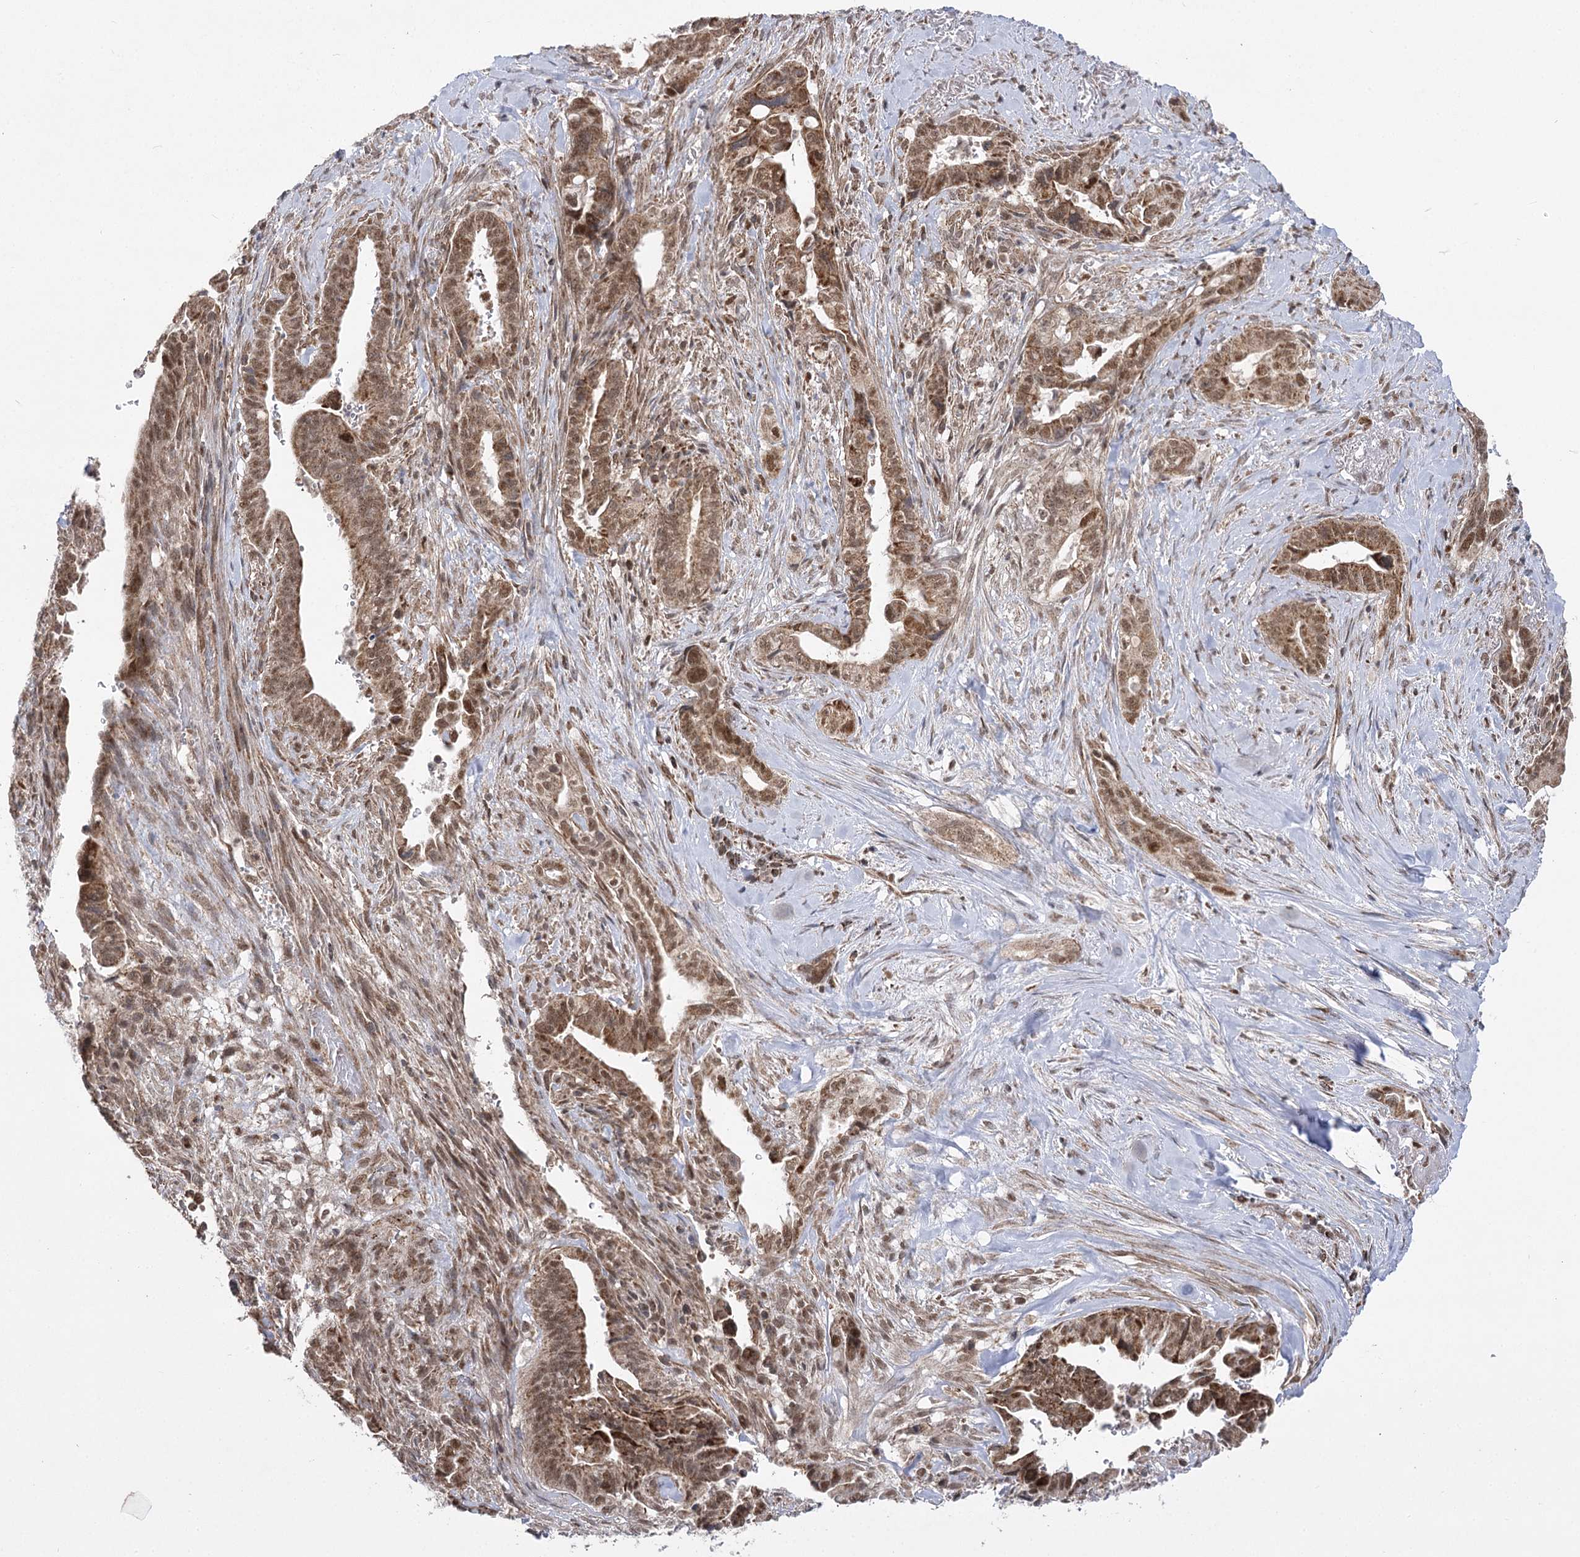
{"staining": {"intensity": "moderate", "quantity": ">75%", "location": "cytoplasmic/membranous,nuclear"}, "tissue": "pancreatic cancer", "cell_type": "Tumor cells", "image_type": "cancer", "snomed": [{"axis": "morphology", "description": "Adenocarcinoma, NOS"}, {"axis": "topography", "description": "Pancreas"}], "caption": "Pancreatic cancer (adenocarcinoma) was stained to show a protein in brown. There is medium levels of moderate cytoplasmic/membranous and nuclear staining in approximately >75% of tumor cells.", "gene": "SLC4A1AP", "patient": {"sex": "male", "age": 70}}